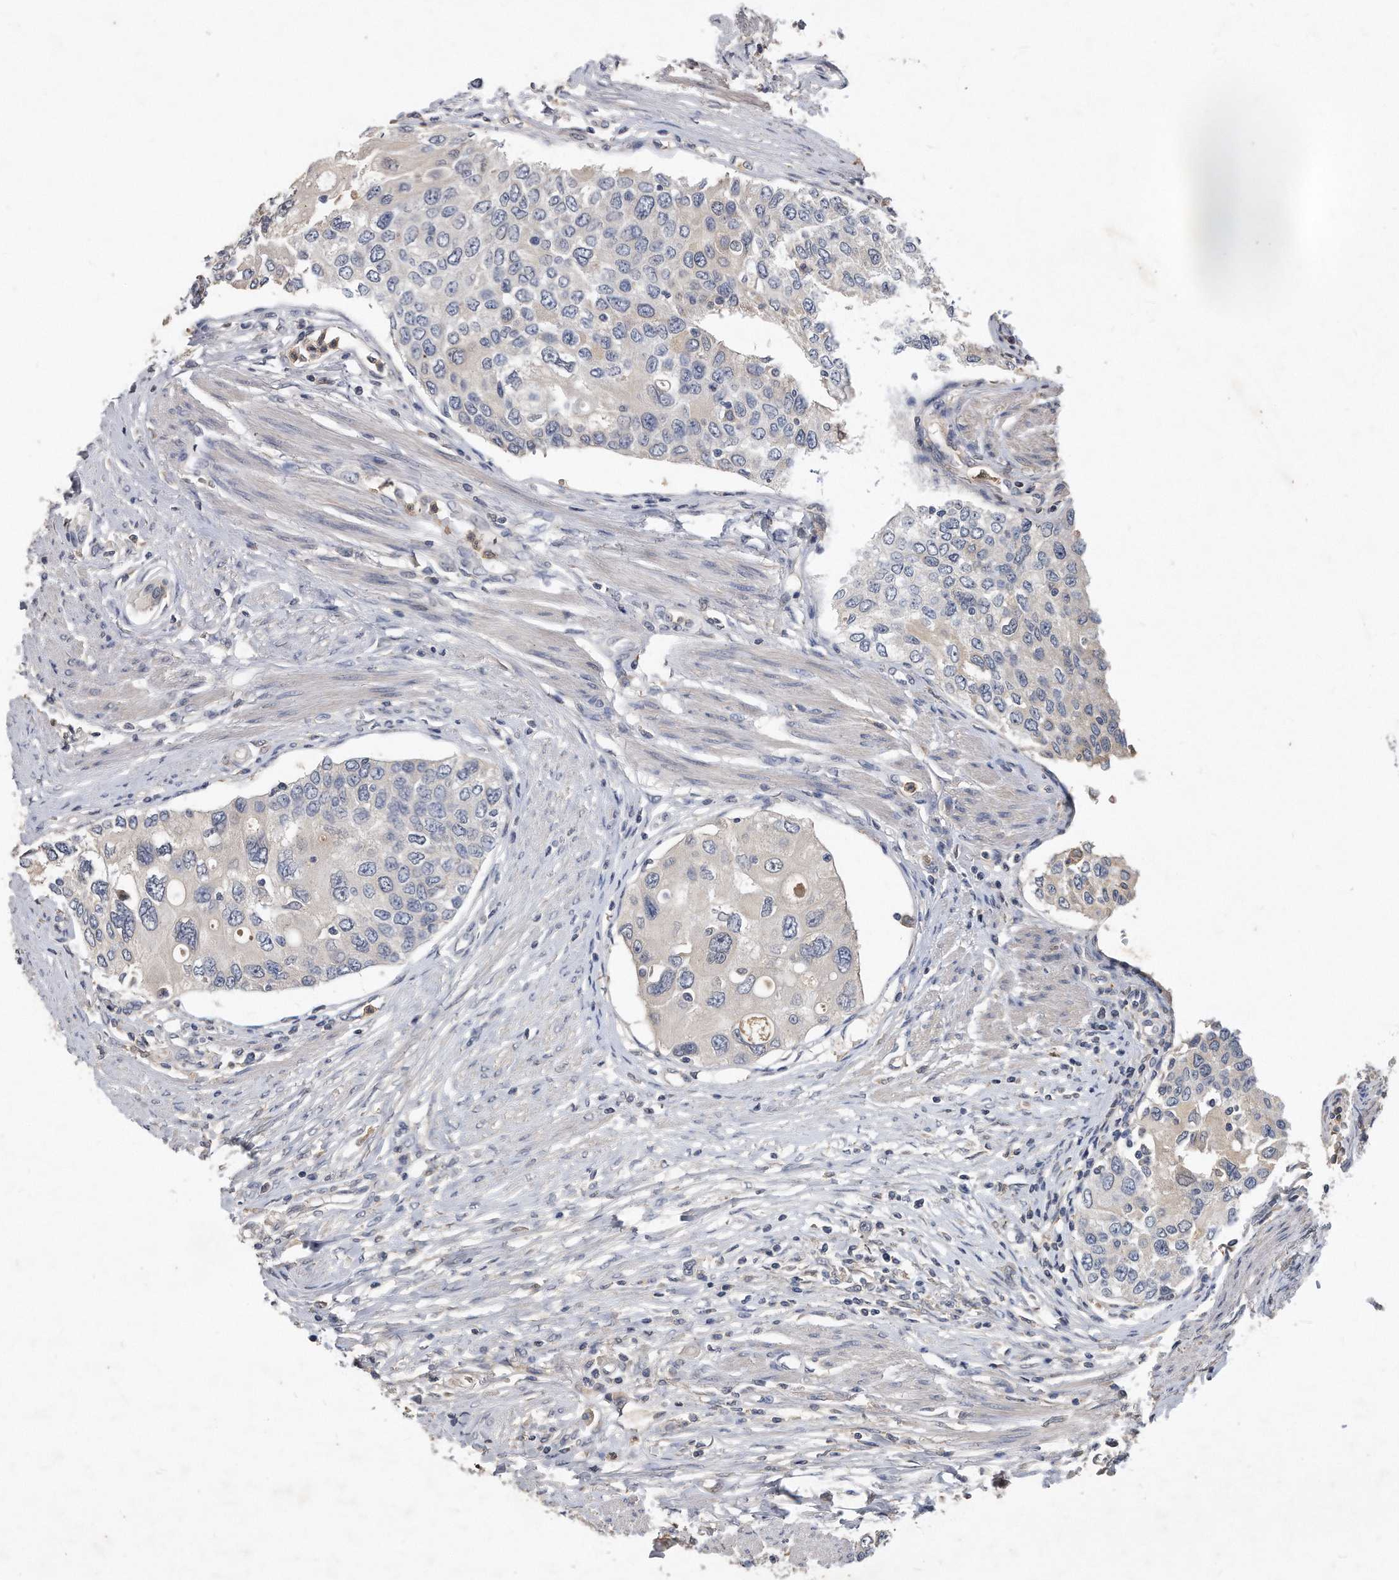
{"staining": {"intensity": "negative", "quantity": "none", "location": "none"}, "tissue": "urothelial cancer", "cell_type": "Tumor cells", "image_type": "cancer", "snomed": [{"axis": "morphology", "description": "Urothelial carcinoma, High grade"}, {"axis": "topography", "description": "Urinary bladder"}], "caption": "Urothelial cancer was stained to show a protein in brown. There is no significant expression in tumor cells.", "gene": "HOMER3", "patient": {"sex": "female", "age": 56}}